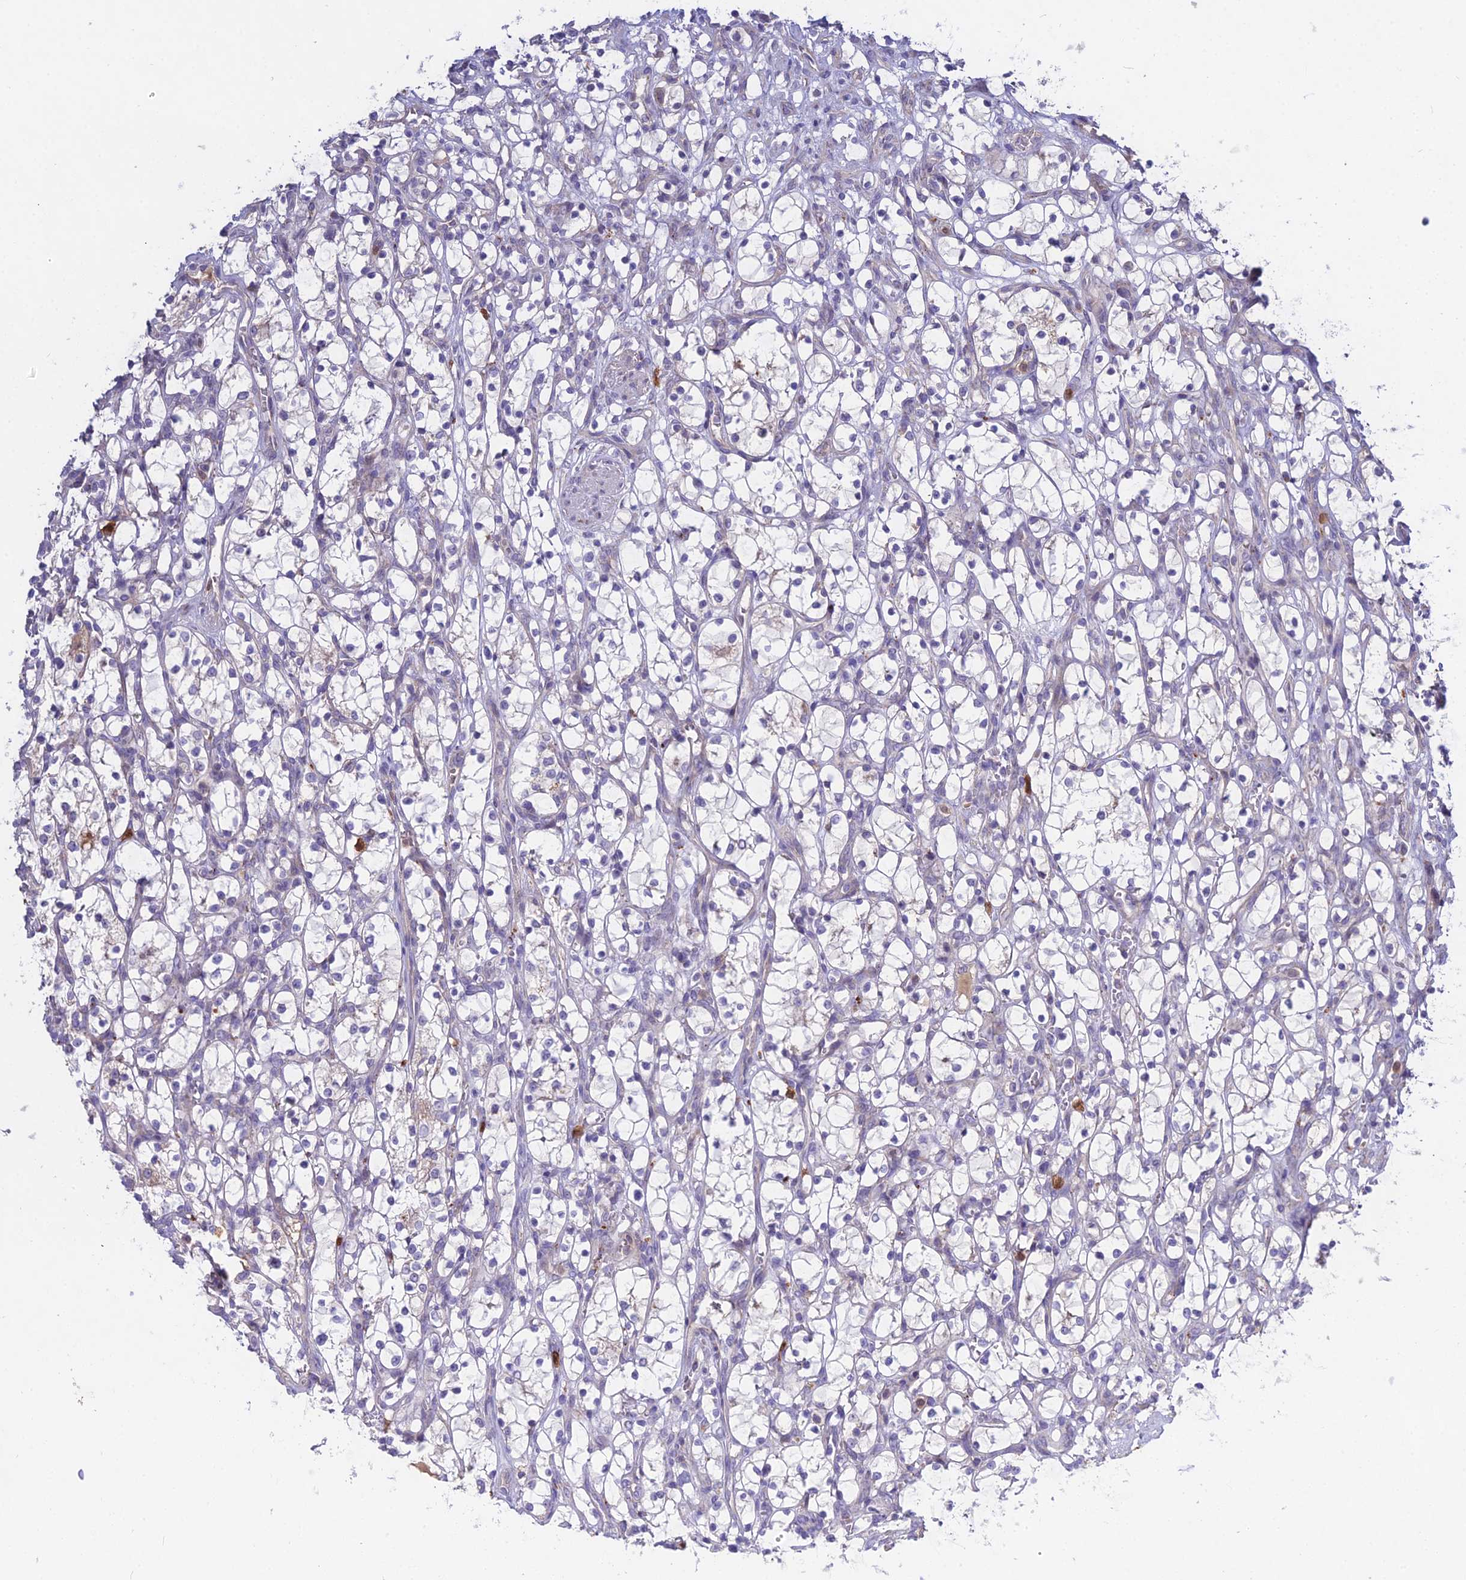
{"staining": {"intensity": "negative", "quantity": "none", "location": "none"}, "tissue": "renal cancer", "cell_type": "Tumor cells", "image_type": "cancer", "snomed": [{"axis": "morphology", "description": "Adenocarcinoma, NOS"}, {"axis": "topography", "description": "Kidney"}], "caption": "Renal cancer stained for a protein using IHC exhibits no positivity tumor cells.", "gene": "EID2", "patient": {"sex": "female", "age": 69}}